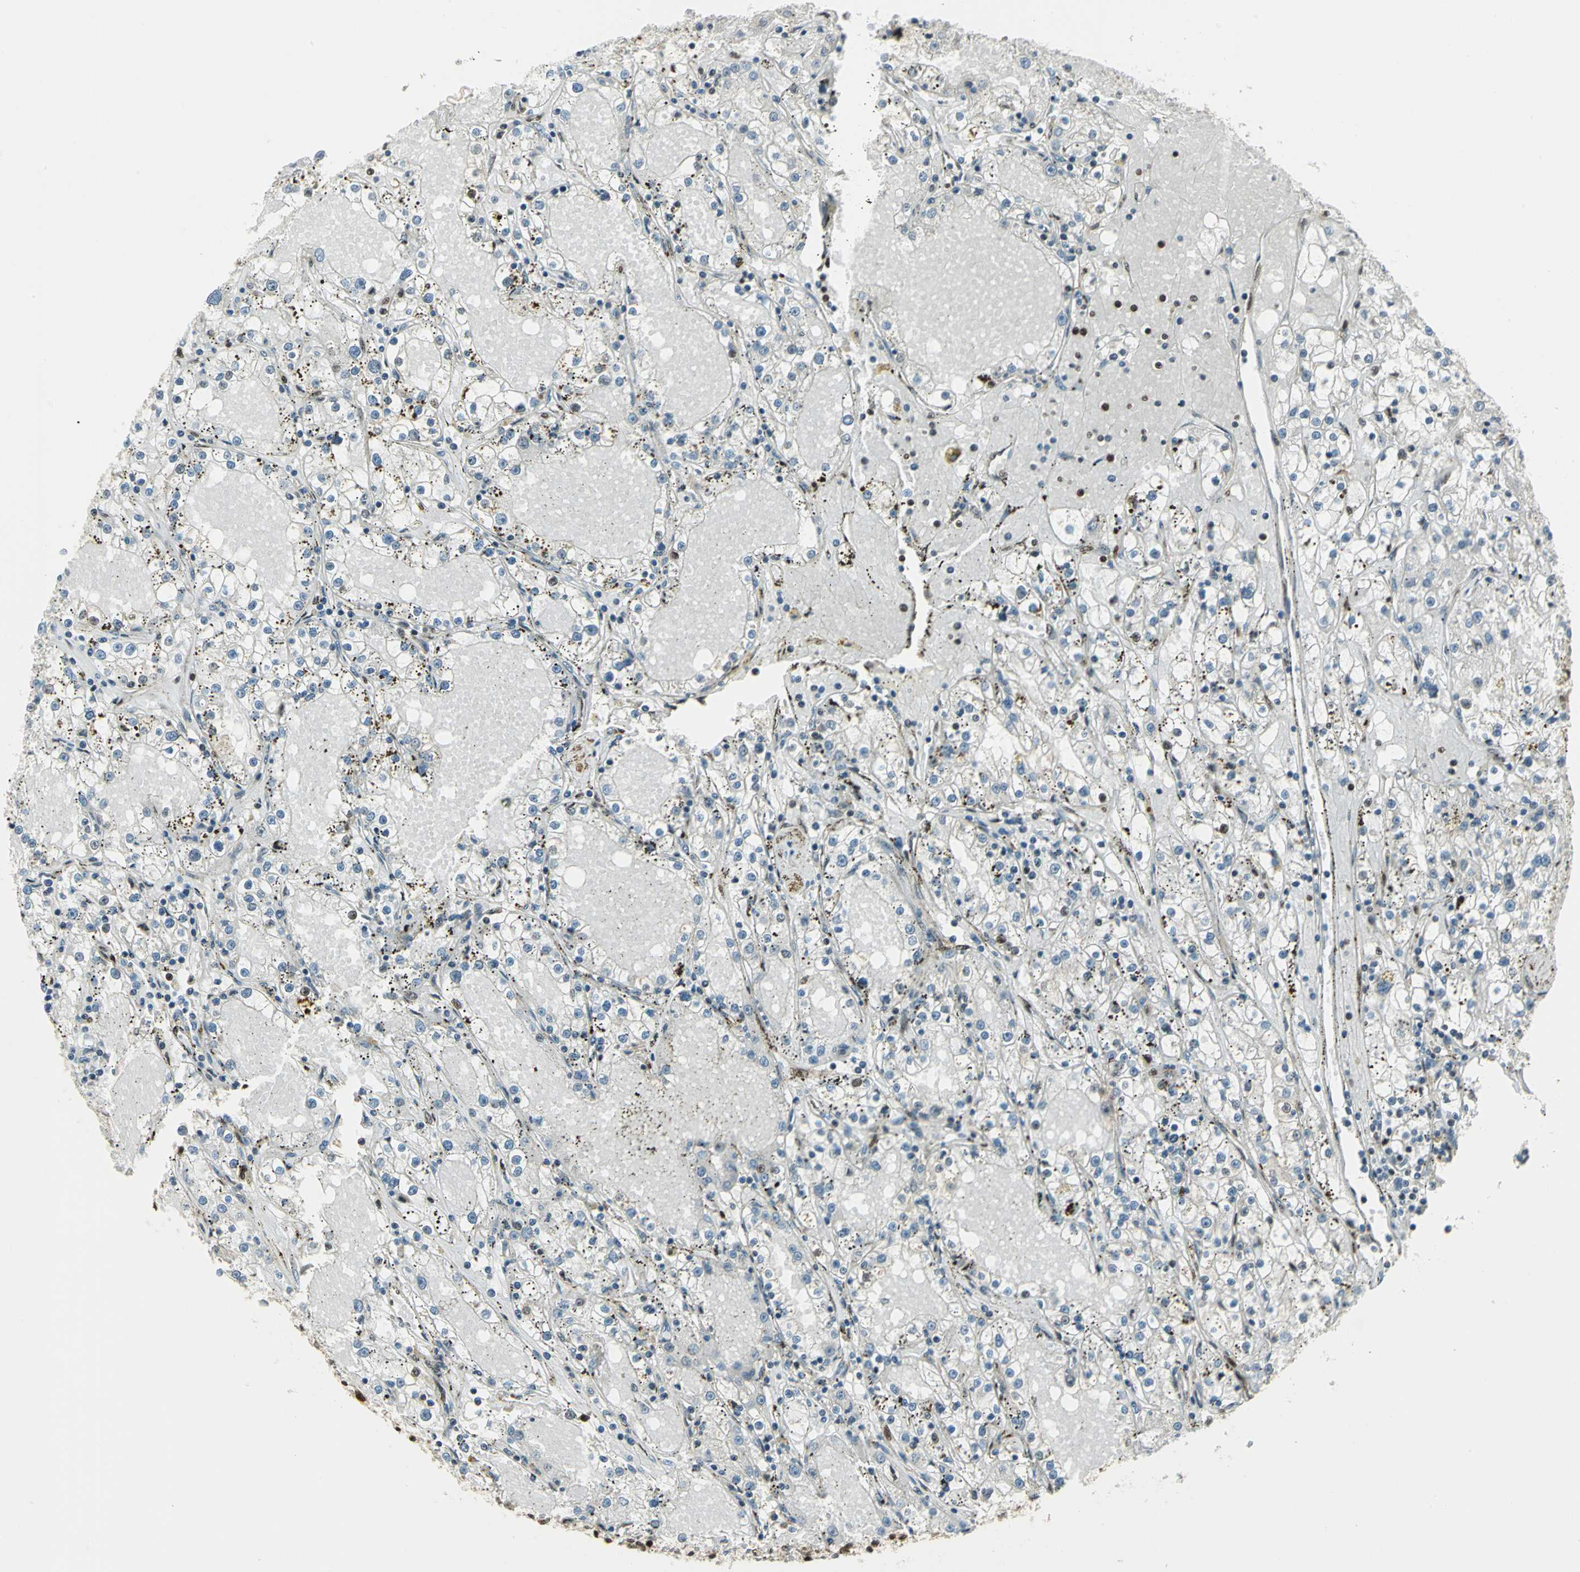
{"staining": {"intensity": "negative", "quantity": "none", "location": "none"}, "tissue": "renal cancer", "cell_type": "Tumor cells", "image_type": "cancer", "snomed": [{"axis": "morphology", "description": "Adenocarcinoma, NOS"}, {"axis": "topography", "description": "Kidney"}], "caption": "Tumor cells show no significant staining in adenocarcinoma (renal).", "gene": "COPS5", "patient": {"sex": "male", "age": 56}}